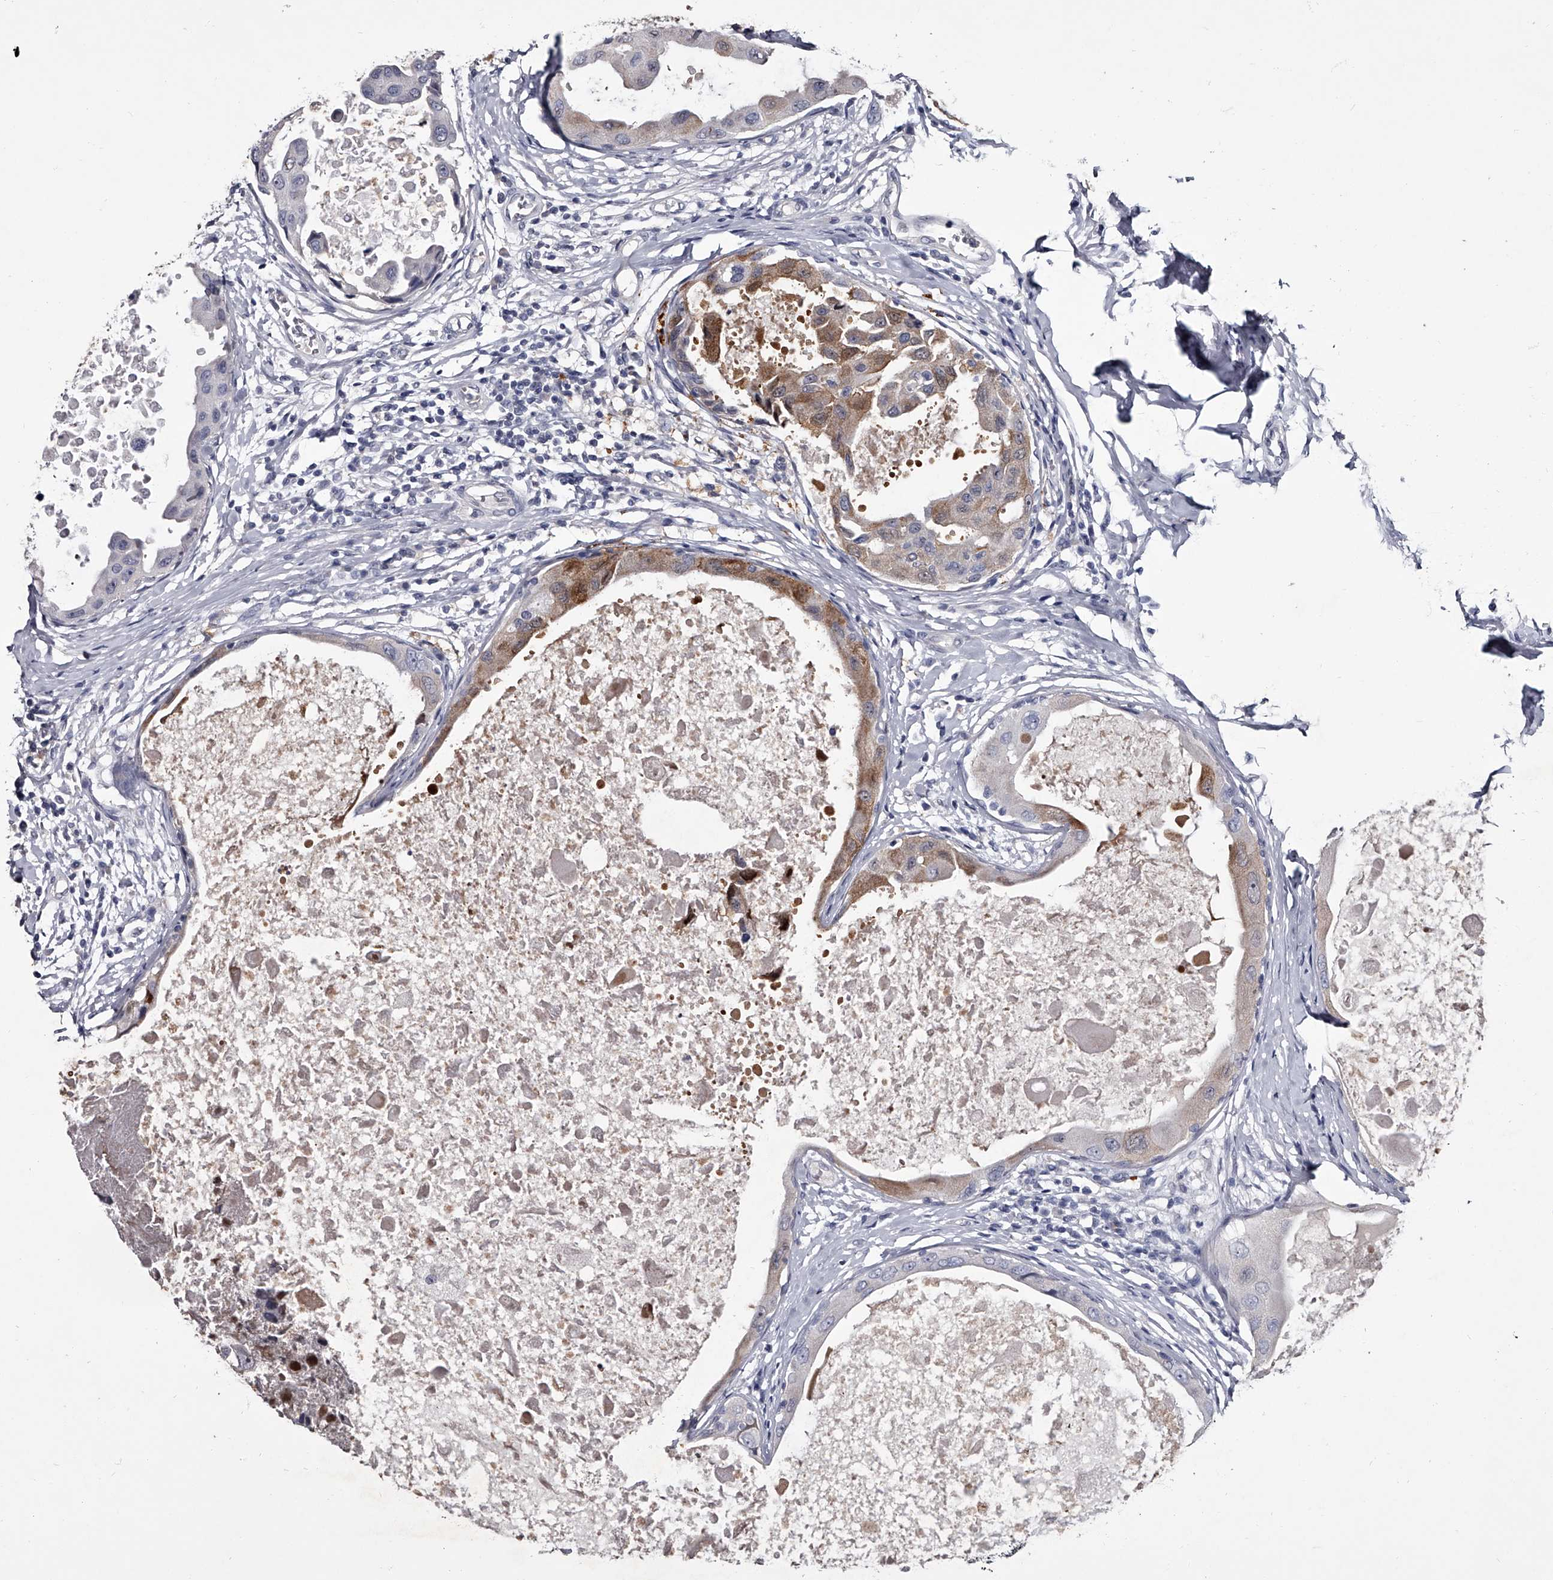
{"staining": {"intensity": "moderate", "quantity": "<25%", "location": "cytoplasmic/membranous"}, "tissue": "breast cancer", "cell_type": "Tumor cells", "image_type": "cancer", "snomed": [{"axis": "morphology", "description": "Duct carcinoma"}, {"axis": "topography", "description": "Breast"}], "caption": "Immunohistochemistry of breast infiltrating ductal carcinoma displays low levels of moderate cytoplasmic/membranous positivity in approximately <25% of tumor cells.", "gene": "GAPVD1", "patient": {"sex": "female", "age": 27}}